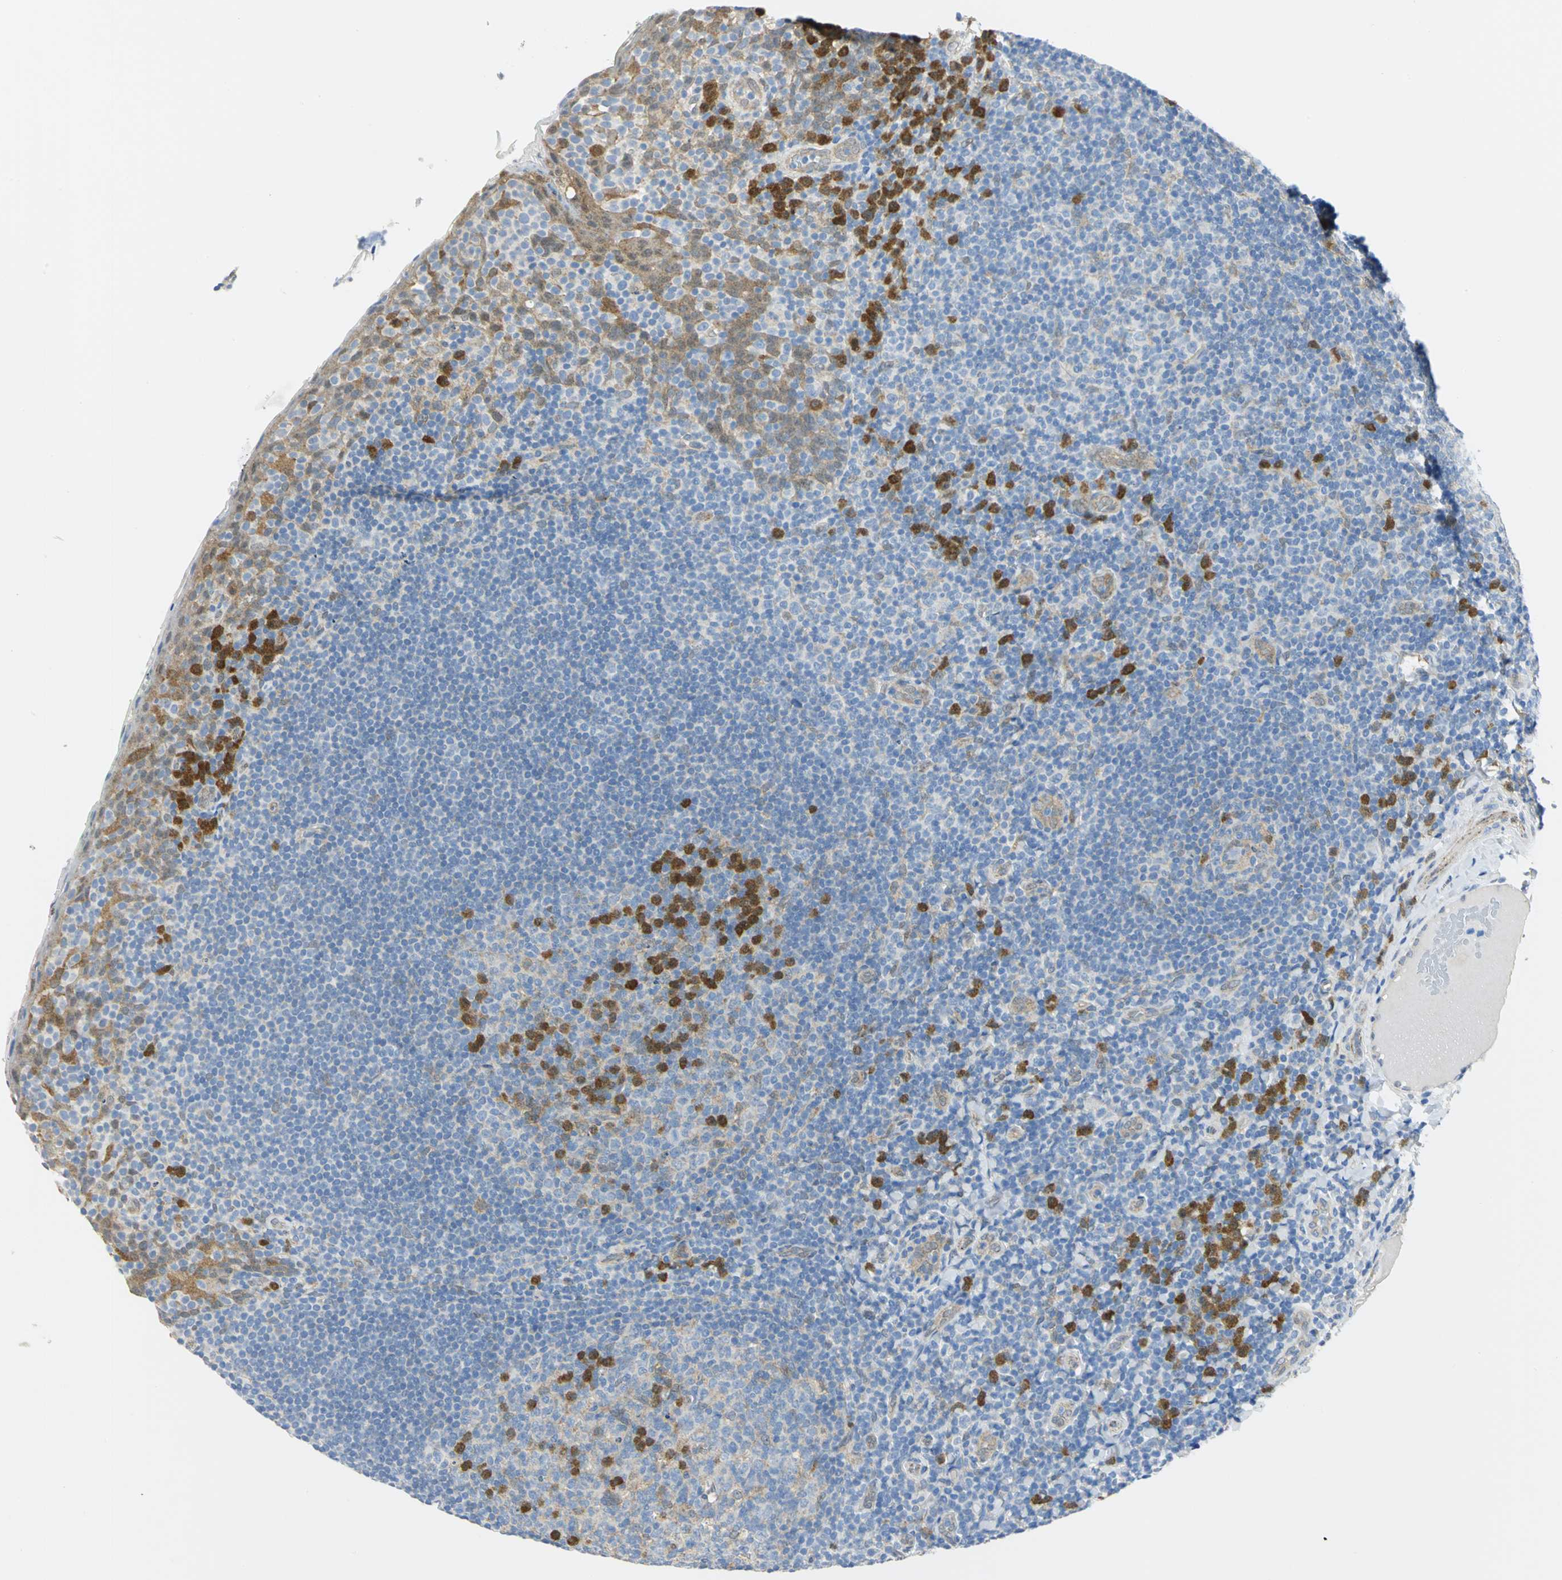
{"staining": {"intensity": "moderate", "quantity": "25%-75%", "location": "cytoplasmic/membranous"}, "tissue": "tonsil", "cell_type": "Germinal center cells", "image_type": "normal", "snomed": [{"axis": "morphology", "description": "Normal tissue, NOS"}, {"axis": "topography", "description": "Tonsil"}], "caption": "A brown stain highlights moderate cytoplasmic/membranous staining of a protein in germinal center cells of benign human tonsil.", "gene": "PGM3", "patient": {"sex": "male", "age": 17}}